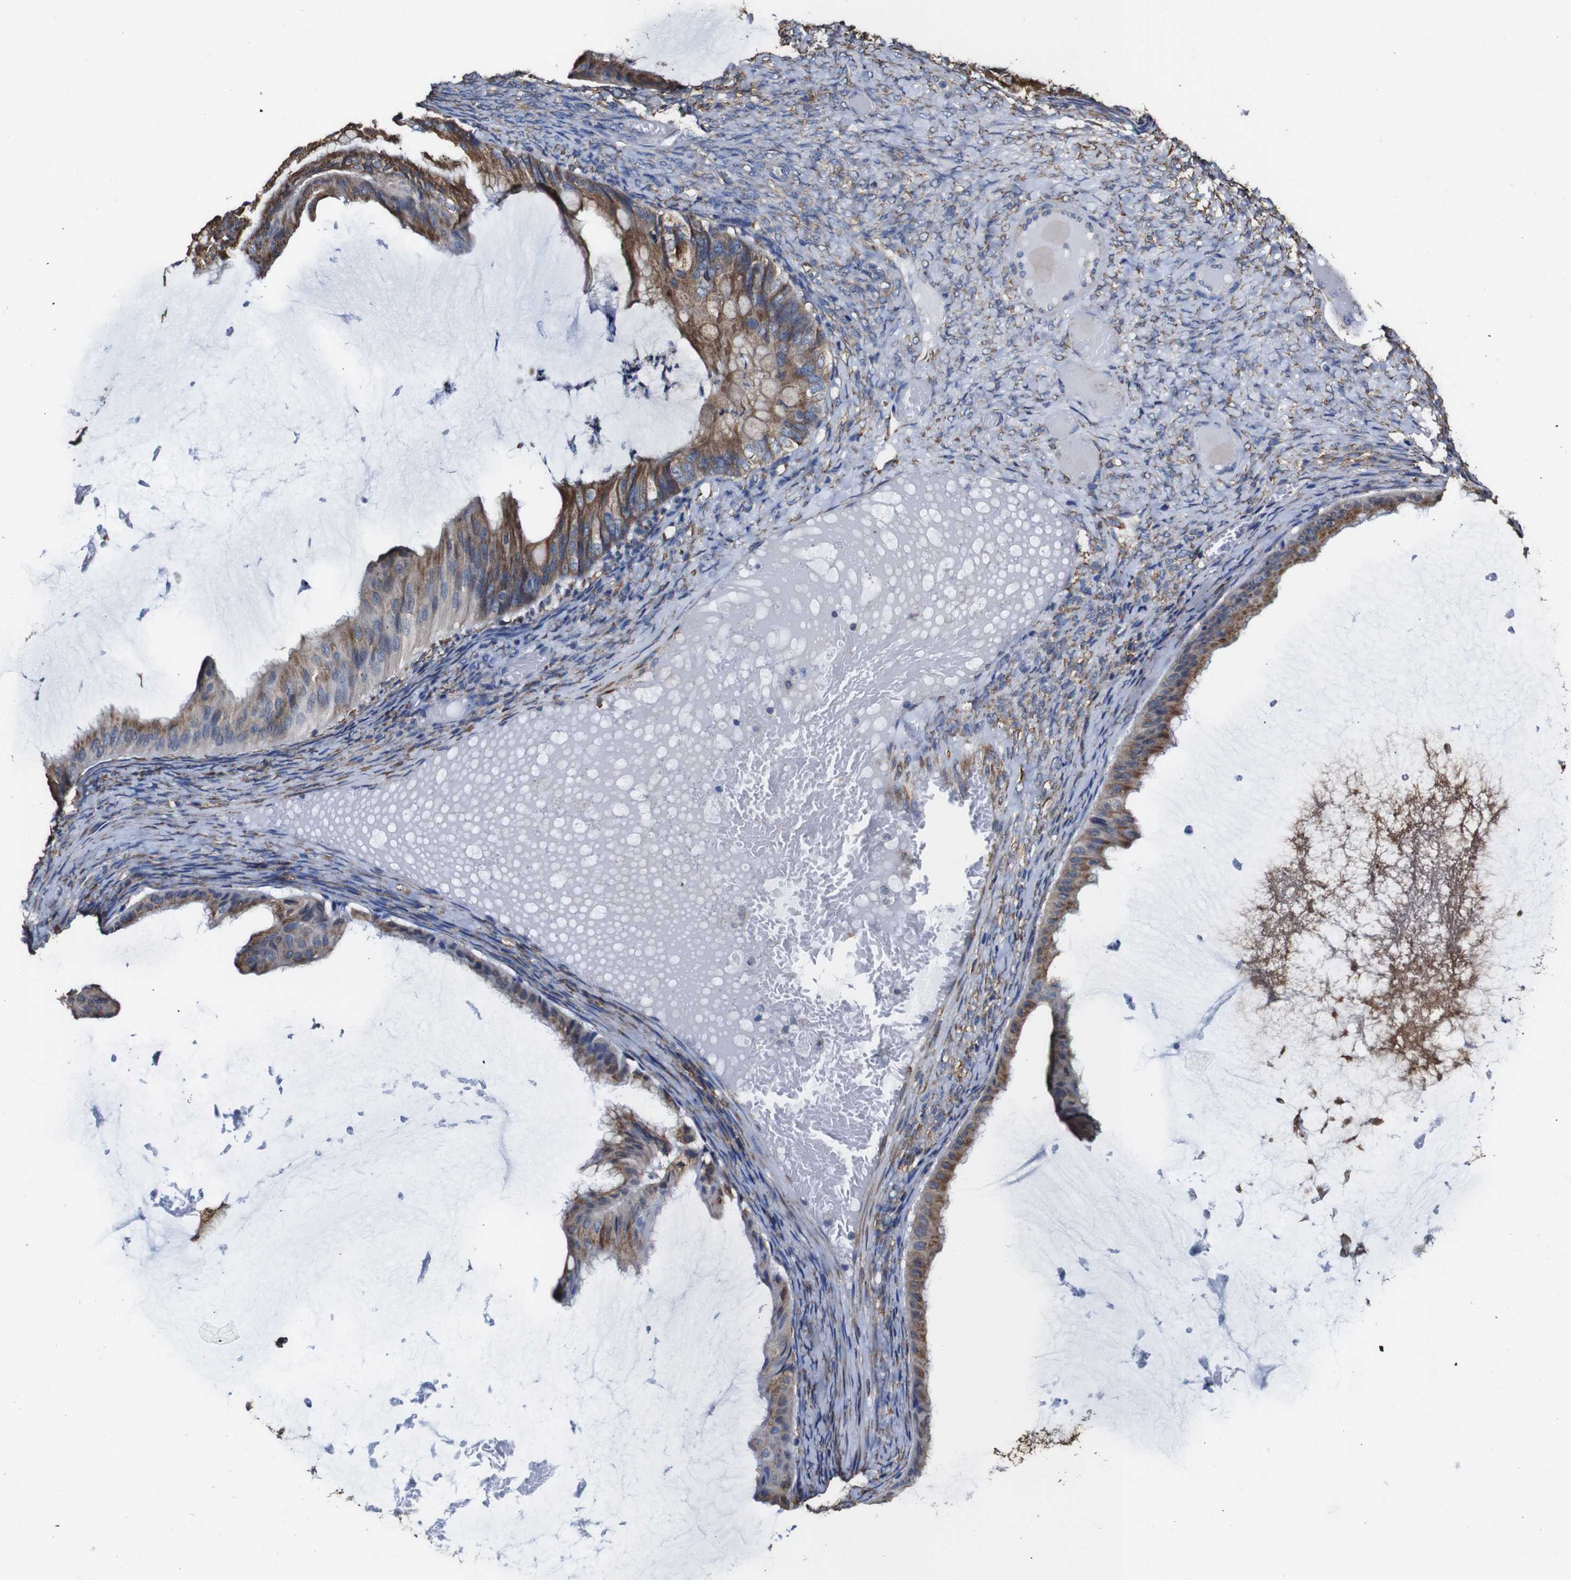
{"staining": {"intensity": "moderate", "quantity": ">75%", "location": "cytoplasmic/membranous"}, "tissue": "ovarian cancer", "cell_type": "Tumor cells", "image_type": "cancer", "snomed": [{"axis": "morphology", "description": "Cystadenocarcinoma, mucinous, NOS"}, {"axis": "topography", "description": "Ovary"}], "caption": "The immunohistochemical stain shows moderate cytoplasmic/membranous expression in tumor cells of mucinous cystadenocarcinoma (ovarian) tissue.", "gene": "PPIB", "patient": {"sex": "female", "age": 61}}